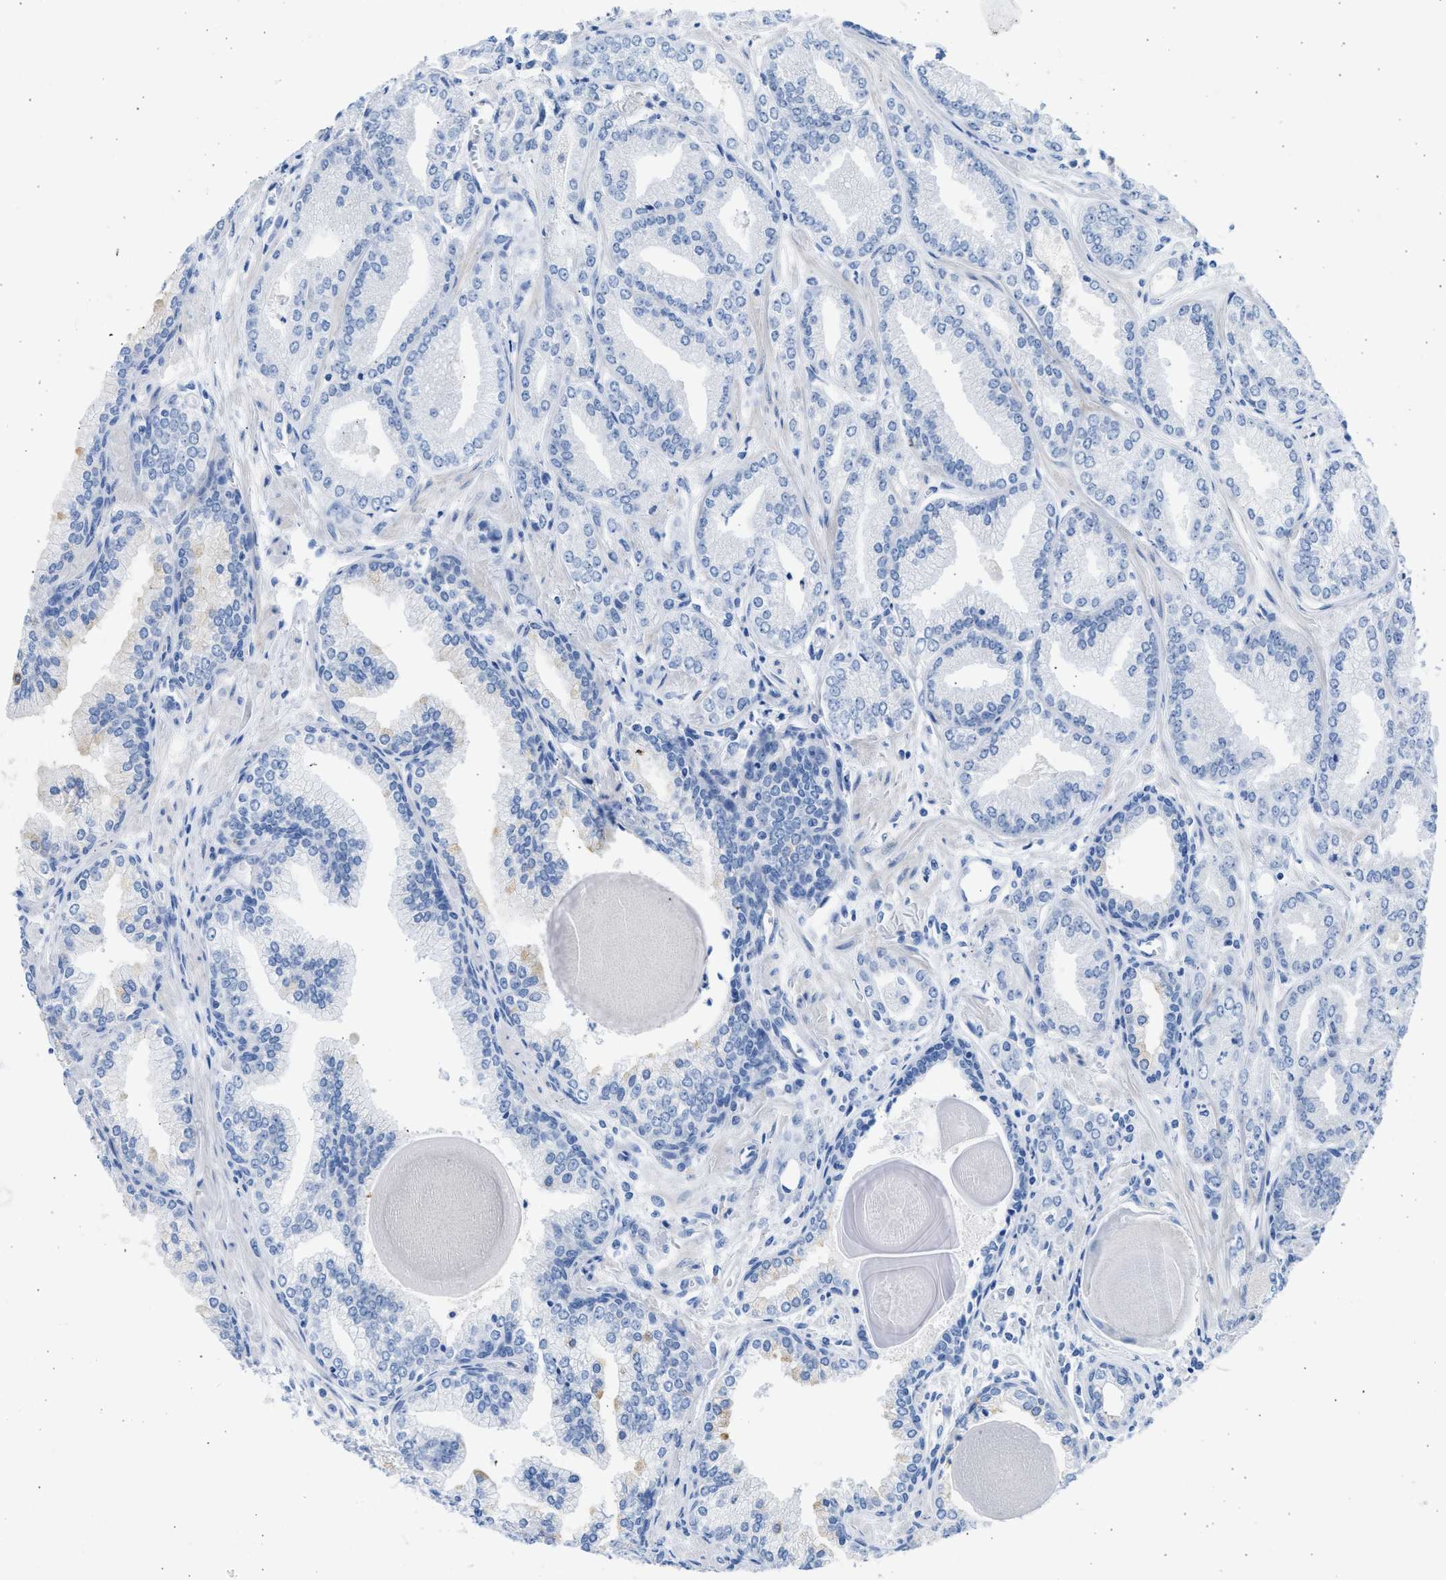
{"staining": {"intensity": "negative", "quantity": "none", "location": "none"}, "tissue": "prostate cancer", "cell_type": "Tumor cells", "image_type": "cancer", "snomed": [{"axis": "morphology", "description": "Adenocarcinoma, Low grade"}, {"axis": "topography", "description": "Prostate"}], "caption": "An IHC image of adenocarcinoma (low-grade) (prostate) is shown. There is no staining in tumor cells of adenocarcinoma (low-grade) (prostate). Nuclei are stained in blue.", "gene": "SPATA3", "patient": {"sex": "male", "age": 52}}